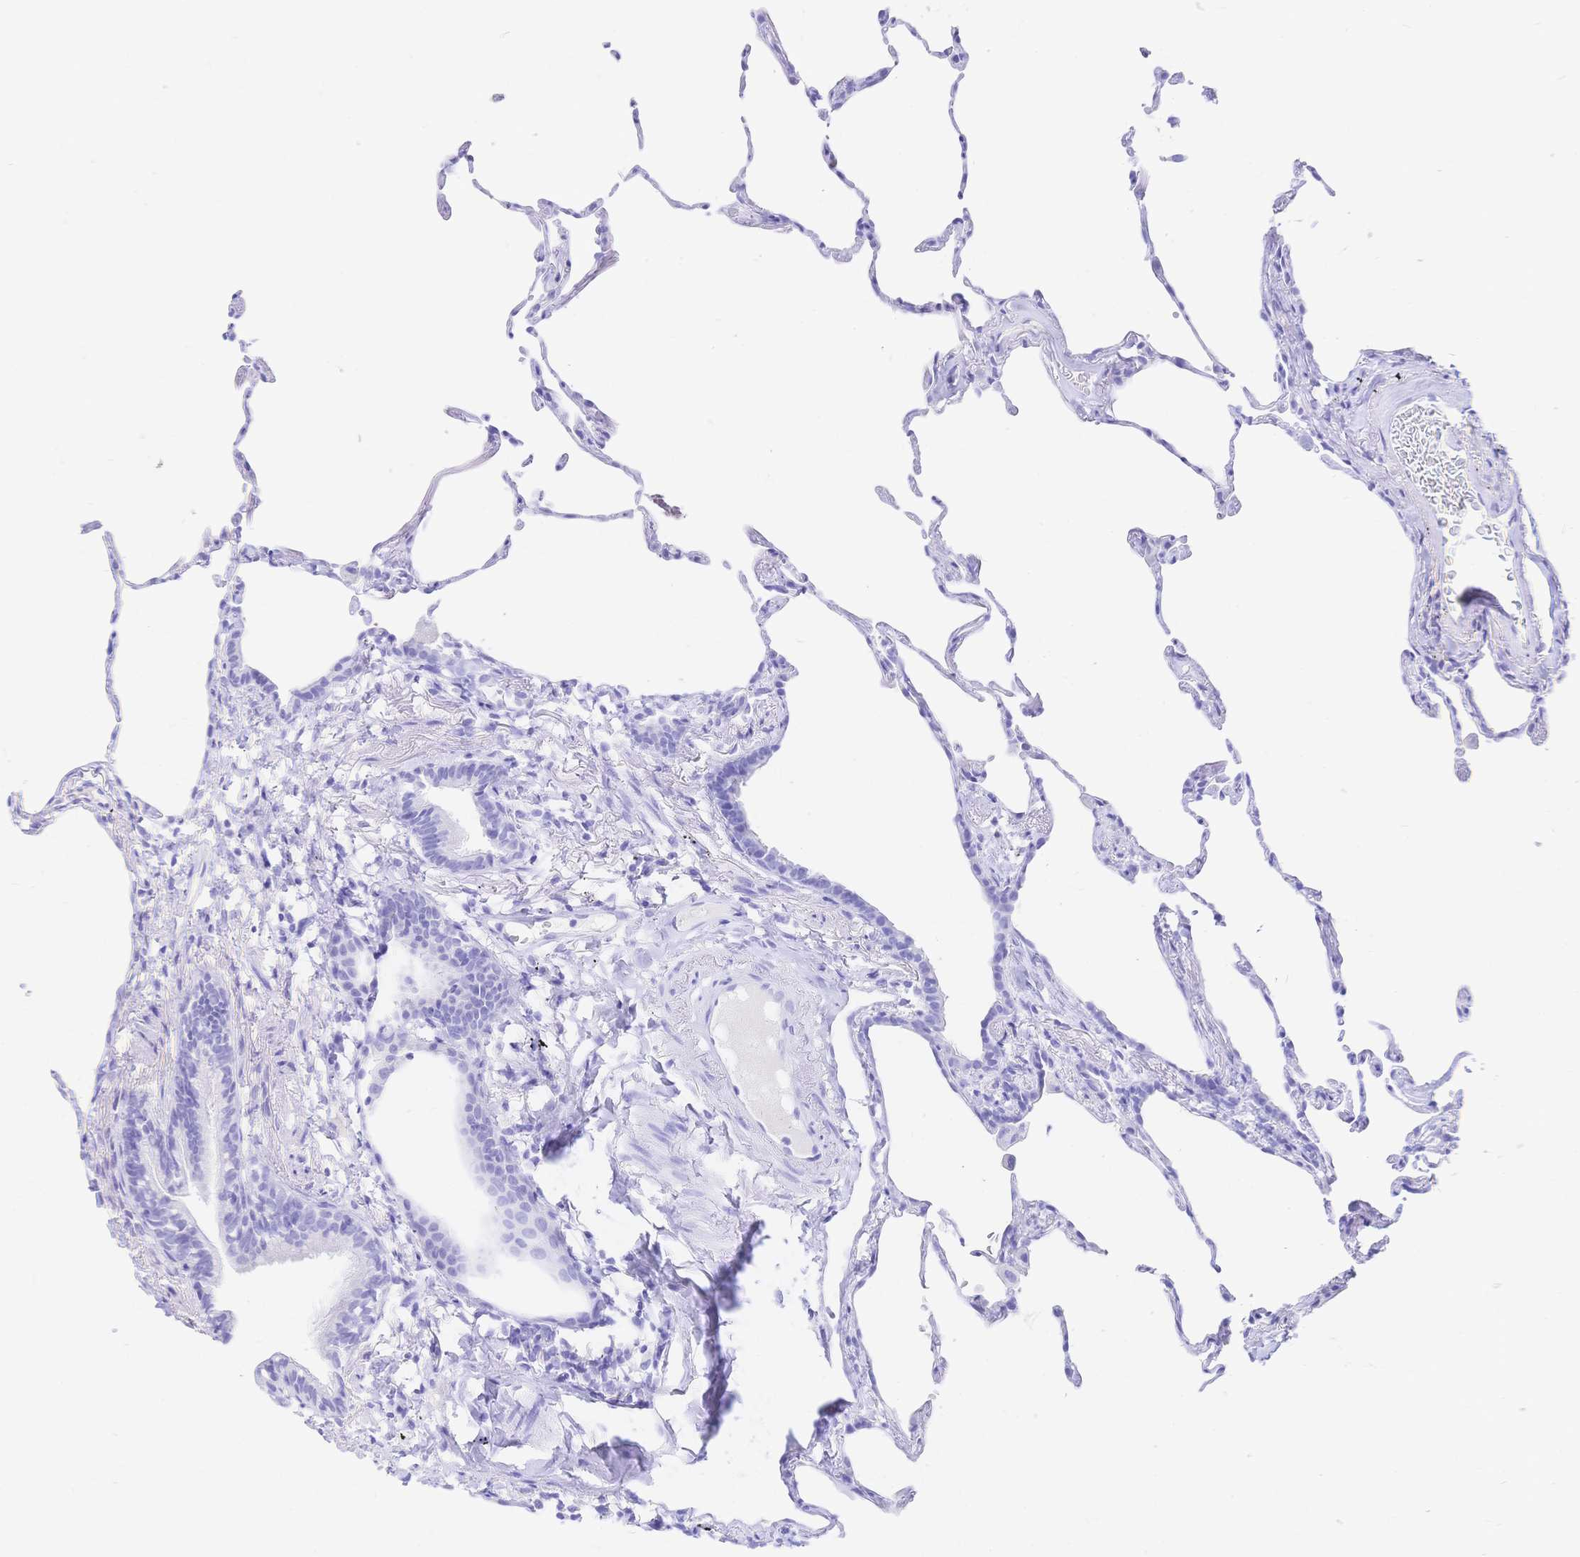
{"staining": {"intensity": "negative", "quantity": "none", "location": "none"}, "tissue": "lung", "cell_type": "Alveolar cells", "image_type": "normal", "snomed": [{"axis": "morphology", "description": "Normal tissue, NOS"}, {"axis": "topography", "description": "Lung"}], "caption": "A photomicrograph of lung stained for a protein shows no brown staining in alveolar cells.", "gene": "UMOD", "patient": {"sex": "female", "age": 57}}